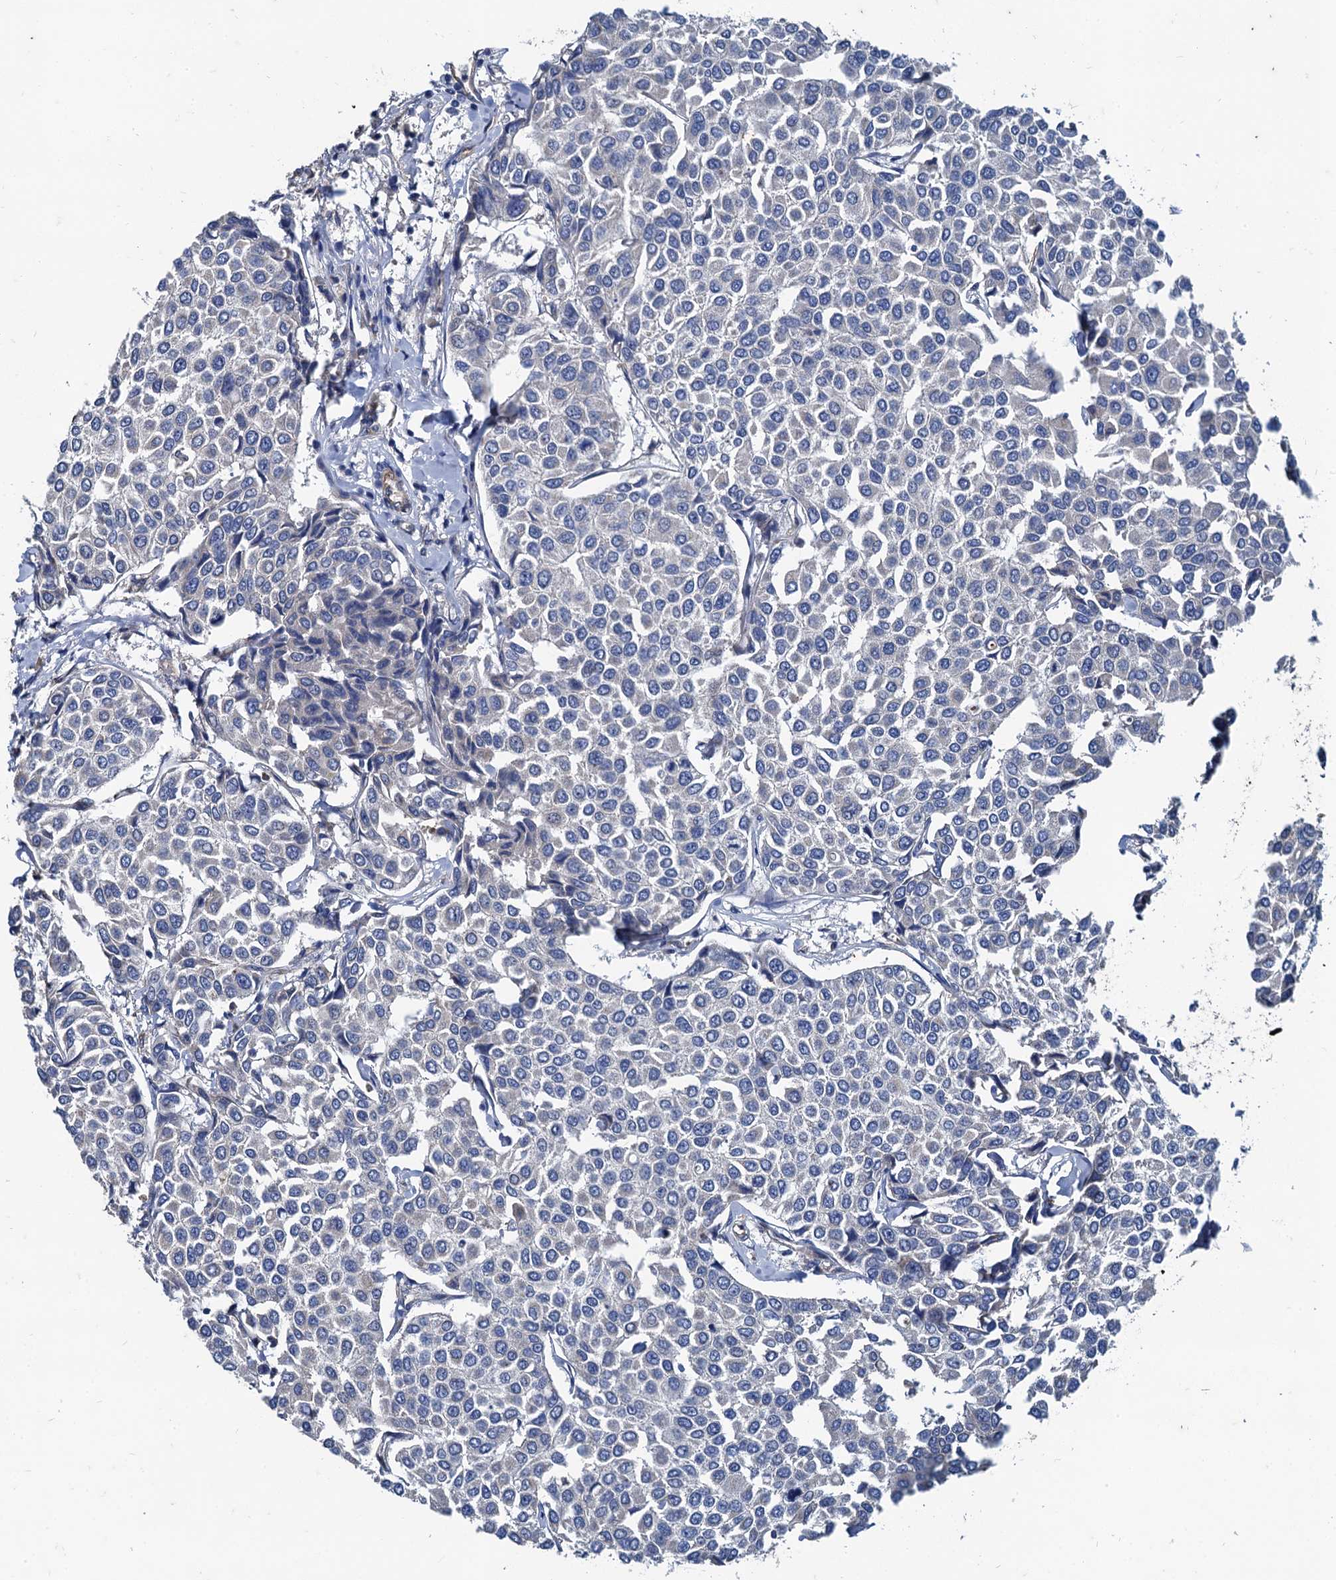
{"staining": {"intensity": "negative", "quantity": "none", "location": "none"}, "tissue": "breast cancer", "cell_type": "Tumor cells", "image_type": "cancer", "snomed": [{"axis": "morphology", "description": "Duct carcinoma"}, {"axis": "topography", "description": "Breast"}], "caption": "Immunohistochemistry micrograph of human breast infiltrating ductal carcinoma stained for a protein (brown), which demonstrates no expression in tumor cells.", "gene": "NGRN", "patient": {"sex": "female", "age": 55}}